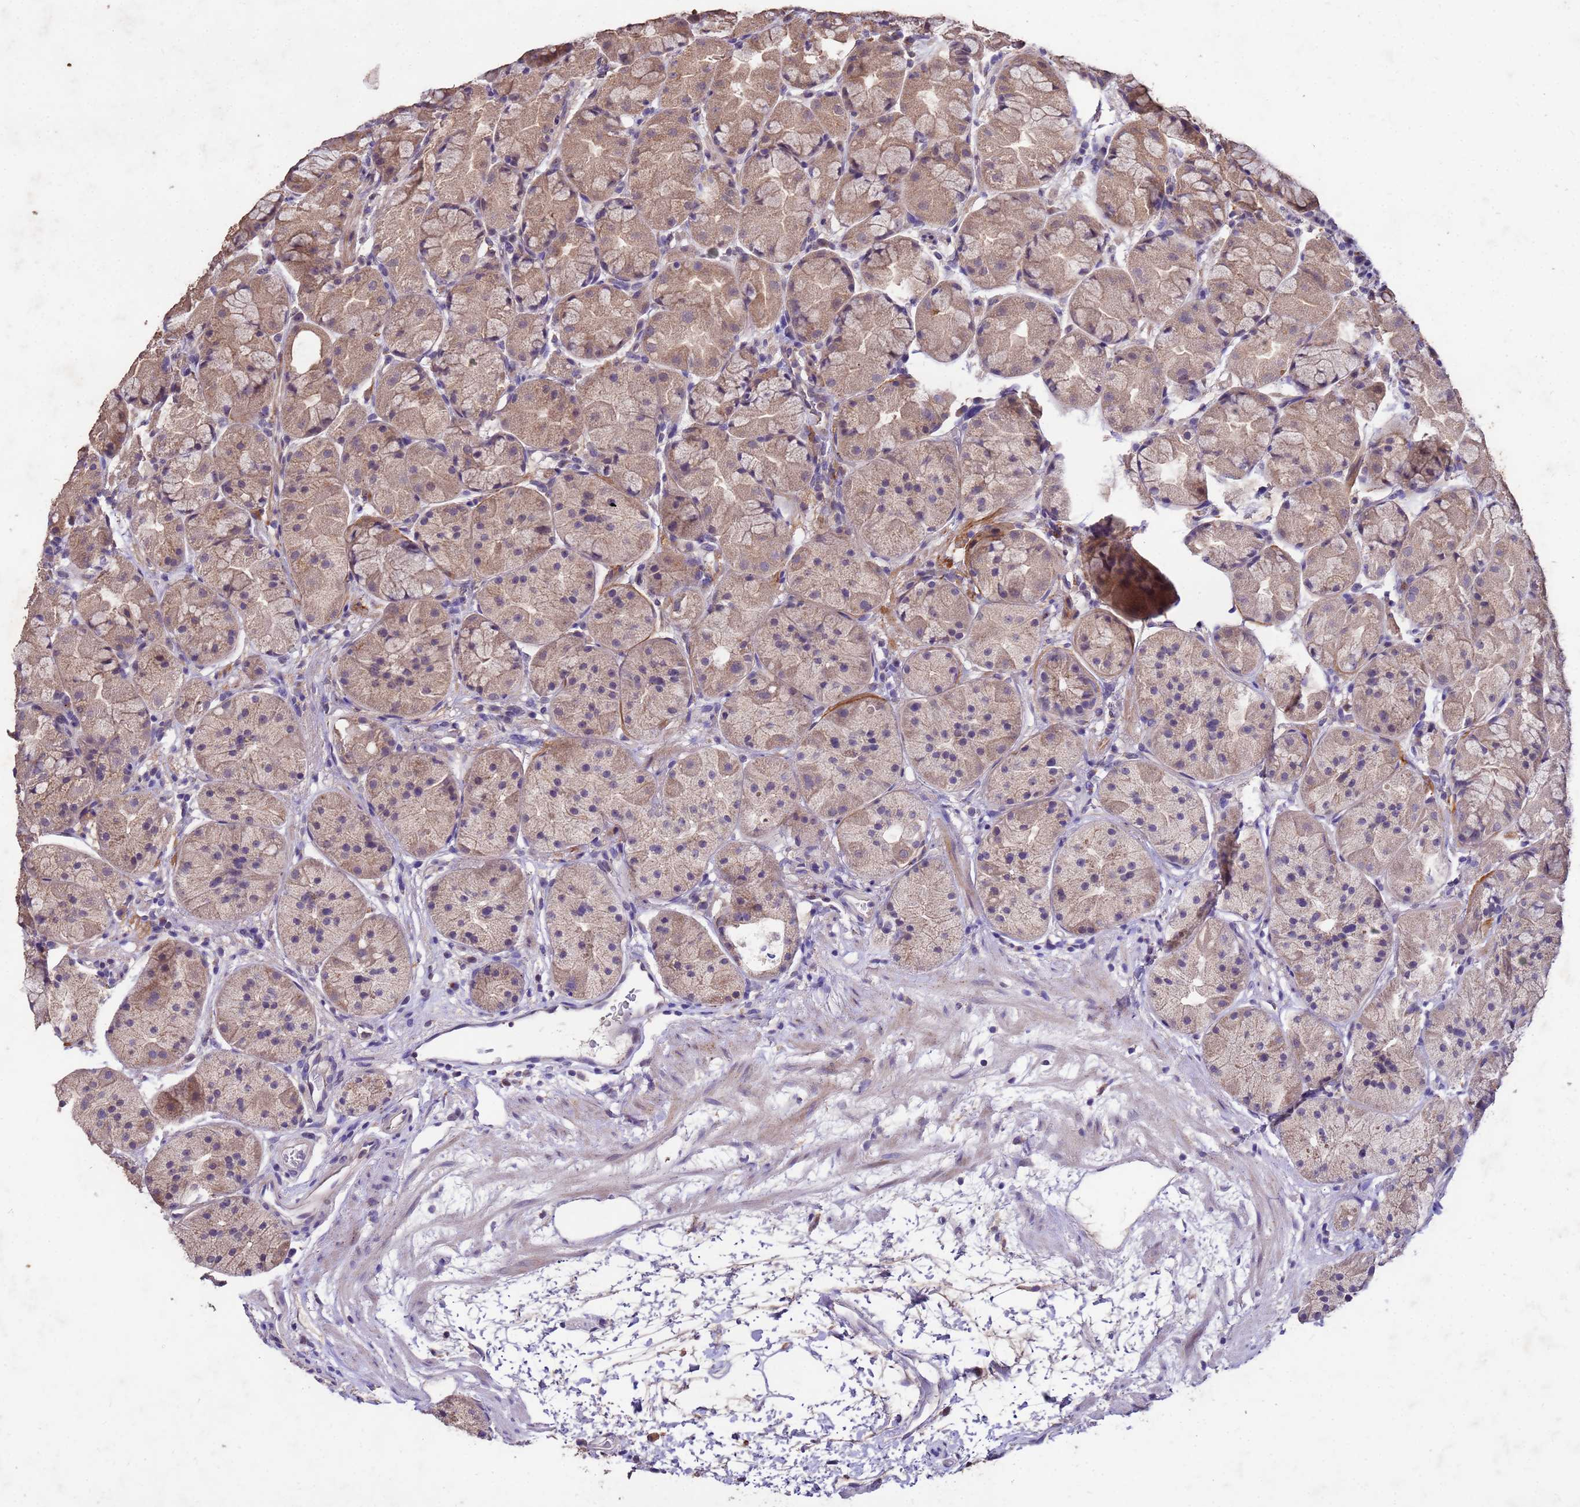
{"staining": {"intensity": "moderate", "quantity": ">75%", "location": "cytoplasmic/membranous"}, "tissue": "stomach", "cell_type": "Glandular cells", "image_type": "normal", "snomed": [{"axis": "morphology", "description": "Normal tissue, NOS"}, {"axis": "topography", "description": "Stomach"}], "caption": "Brown immunohistochemical staining in normal human stomach reveals moderate cytoplasmic/membranous positivity in about >75% of glandular cells.", "gene": "TOR4A", "patient": {"sex": "male", "age": 57}}